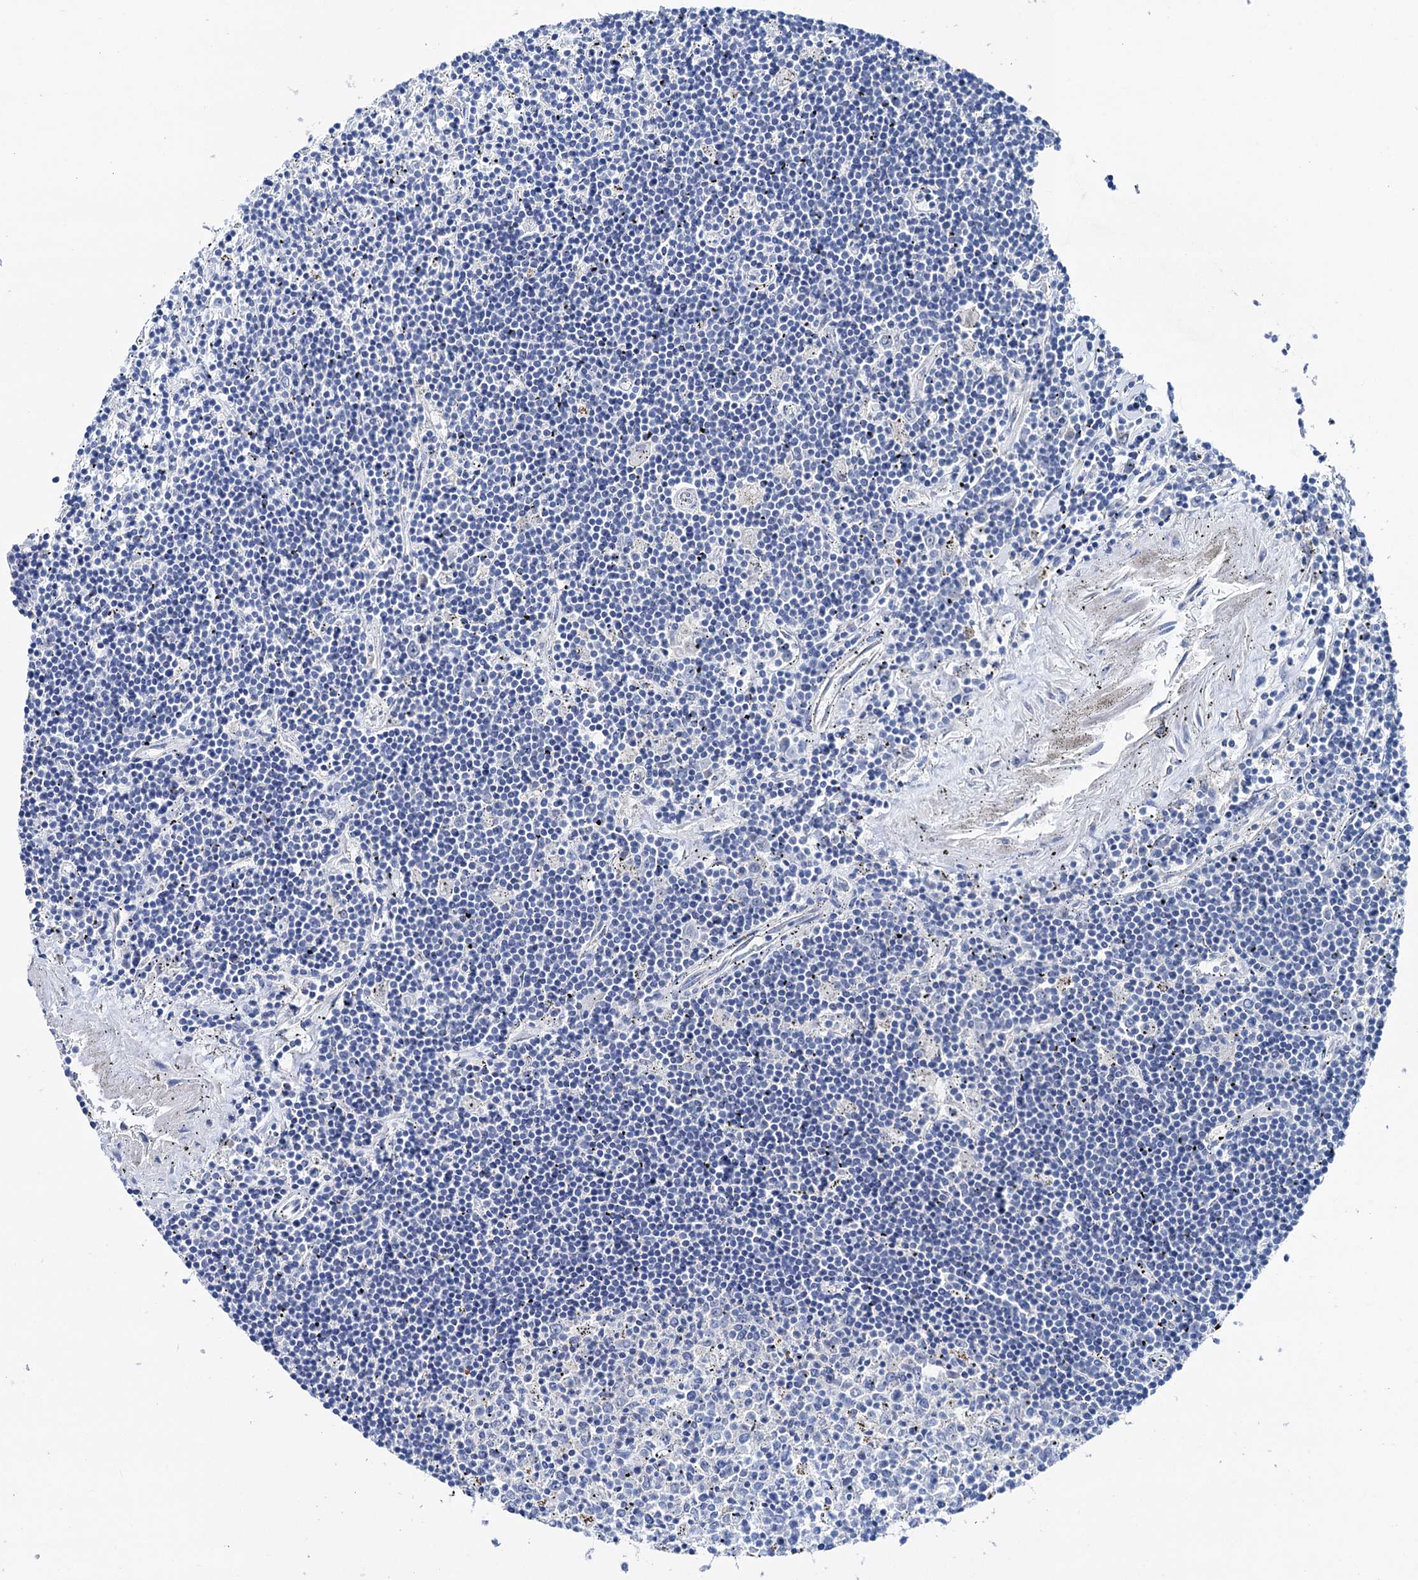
{"staining": {"intensity": "negative", "quantity": "none", "location": "none"}, "tissue": "lymphoma", "cell_type": "Tumor cells", "image_type": "cancer", "snomed": [{"axis": "morphology", "description": "Malignant lymphoma, non-Hodgkin's type, Low grade"}, {"axis": "topography", "description": "Spleen"}], "caption": "Protein analysis of lymphoma displays no significant positivity in tumor cells.", "gene": "SHROOM1", "patient": {"sex": "male", "age": 76}}